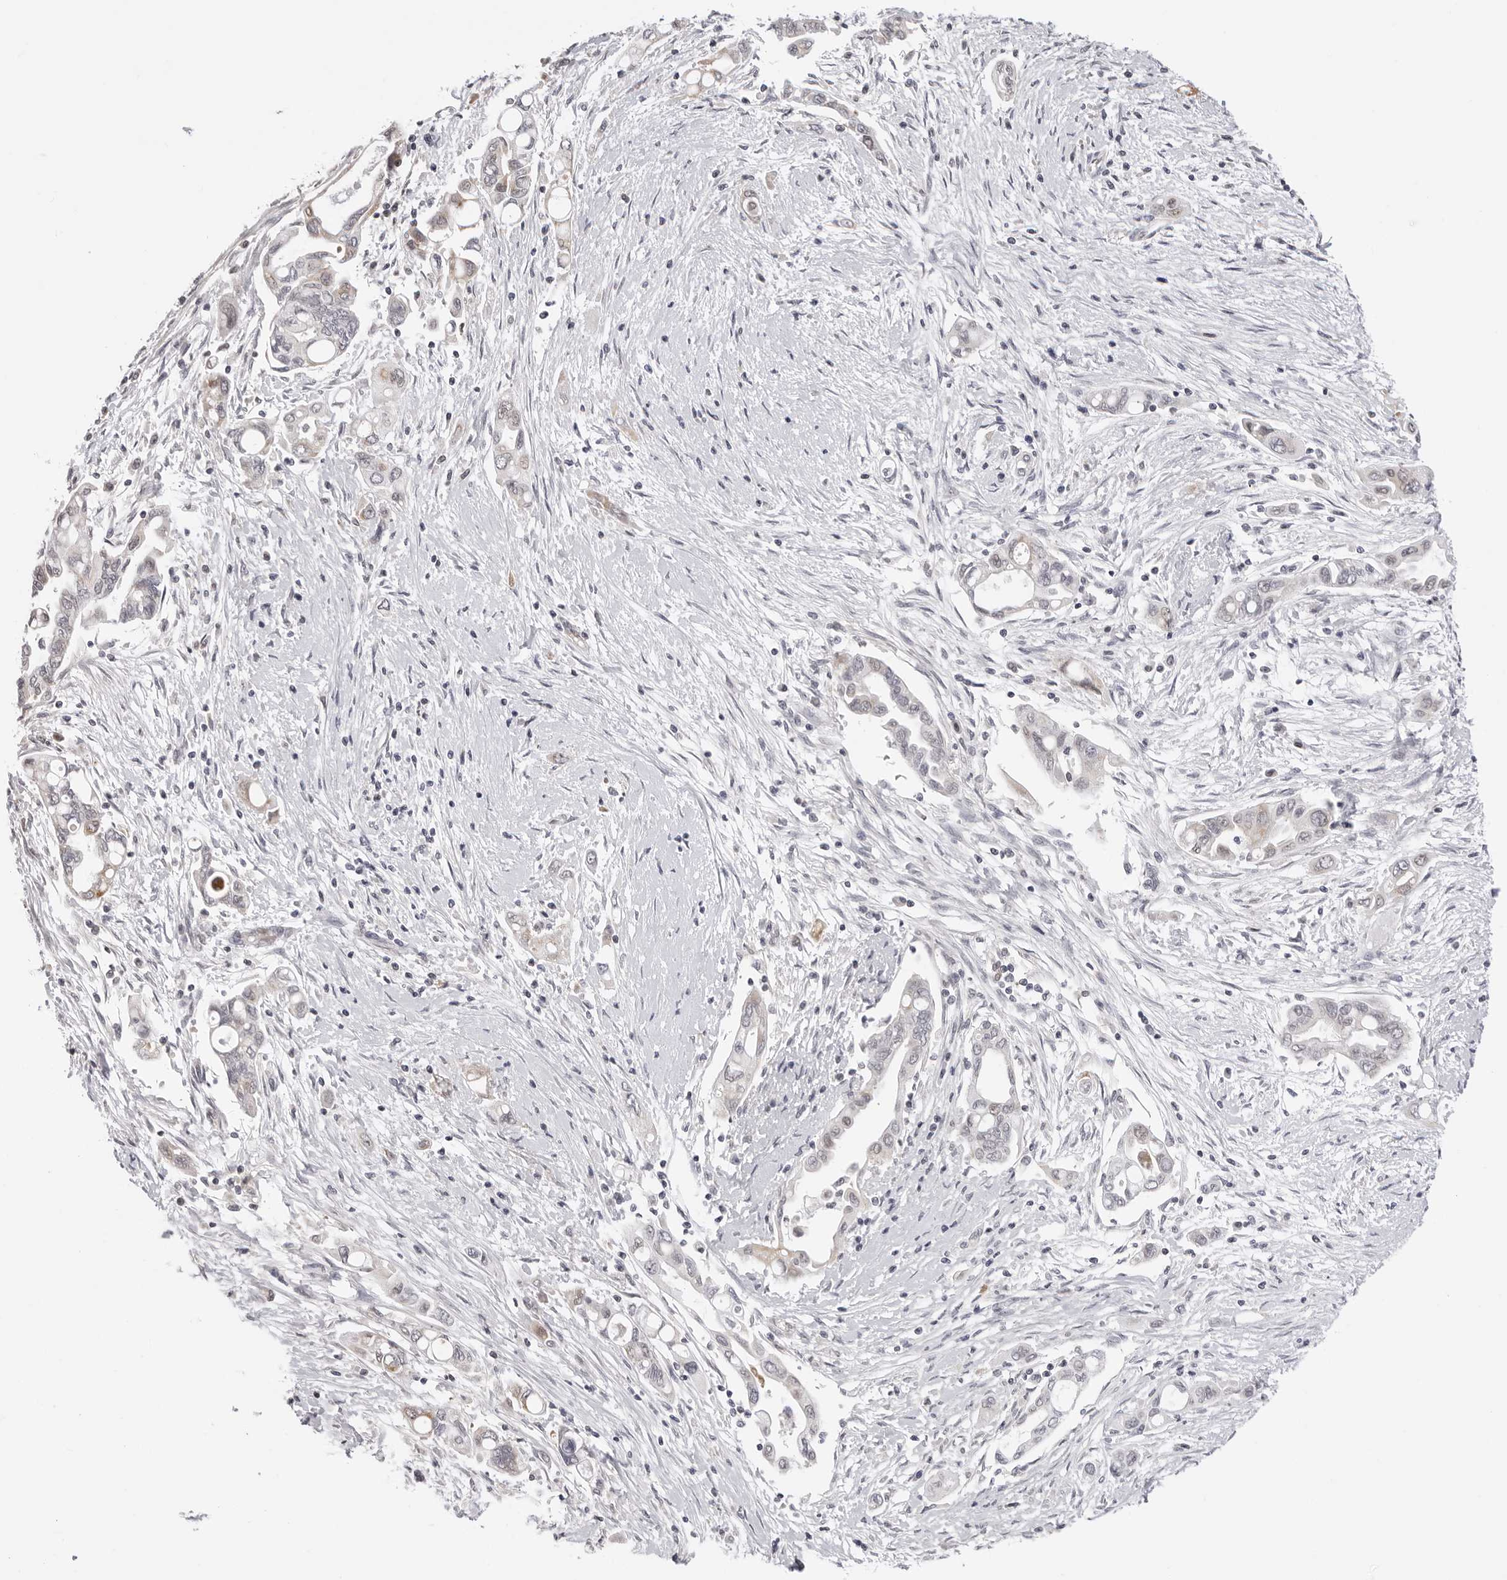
{"staining": {"intensity": "negative", "quantity": "none", "location": "none"}, "tissue": "pancreatic cancer", "cell_type": "Tumor cells", "image_type": "cancer", "snomed": [{"axis": "morphology", "description": "Adenocarcinoma, NOS"}, {"axis": "topography", "description": "Pancreas"}], "caption": "This is an IHC micrograph of pancreatic cancer (adenocarcinoma). There is no staining in tumor cells.", "gene": "FDPS", "patient": {"sex": "female", "age": 57}}